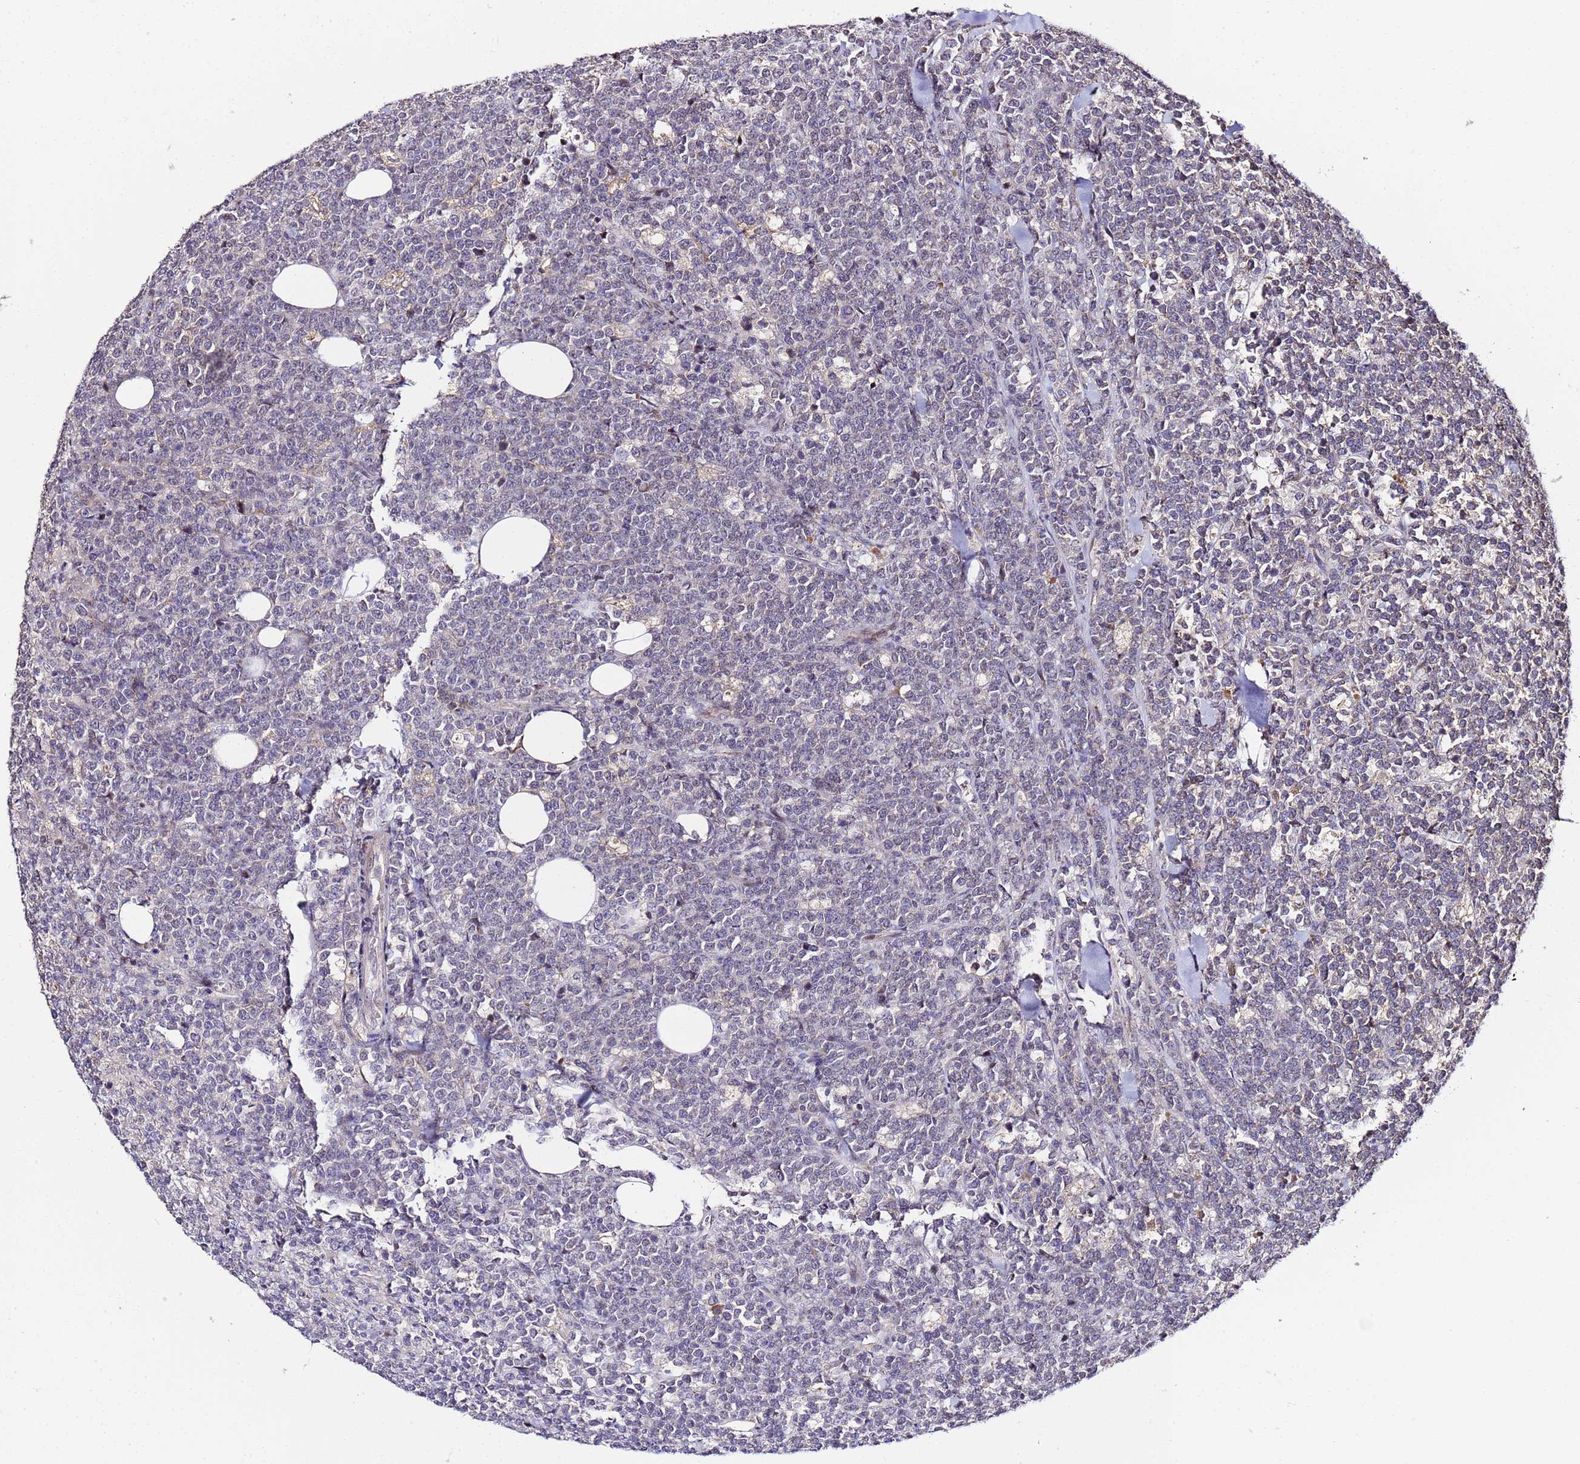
{"staining": {"intensity": "negative", "quantity": "none", "location": "none"}, "tissue": "lymphoma", "cell_type": "Tumor cells", "image_type": "cancer", "snomed": [{"axis": "morphology", "description": "Malignant lymphoma, non-Hodgkin's type, High grade"}, {"axis": "topography", "description": "Small intestine"}], "caption": "The photomicrograph exhibits no staining of tumor cells in malignant lymphoma, non-Hodgkin's type (high-grade). (Brightfield microscopy of DAB (3,3'-diaminobenzidine) IHC at high magnification).", "gene": "WNK4", "patient": {"sex": "male", "age": 8}}